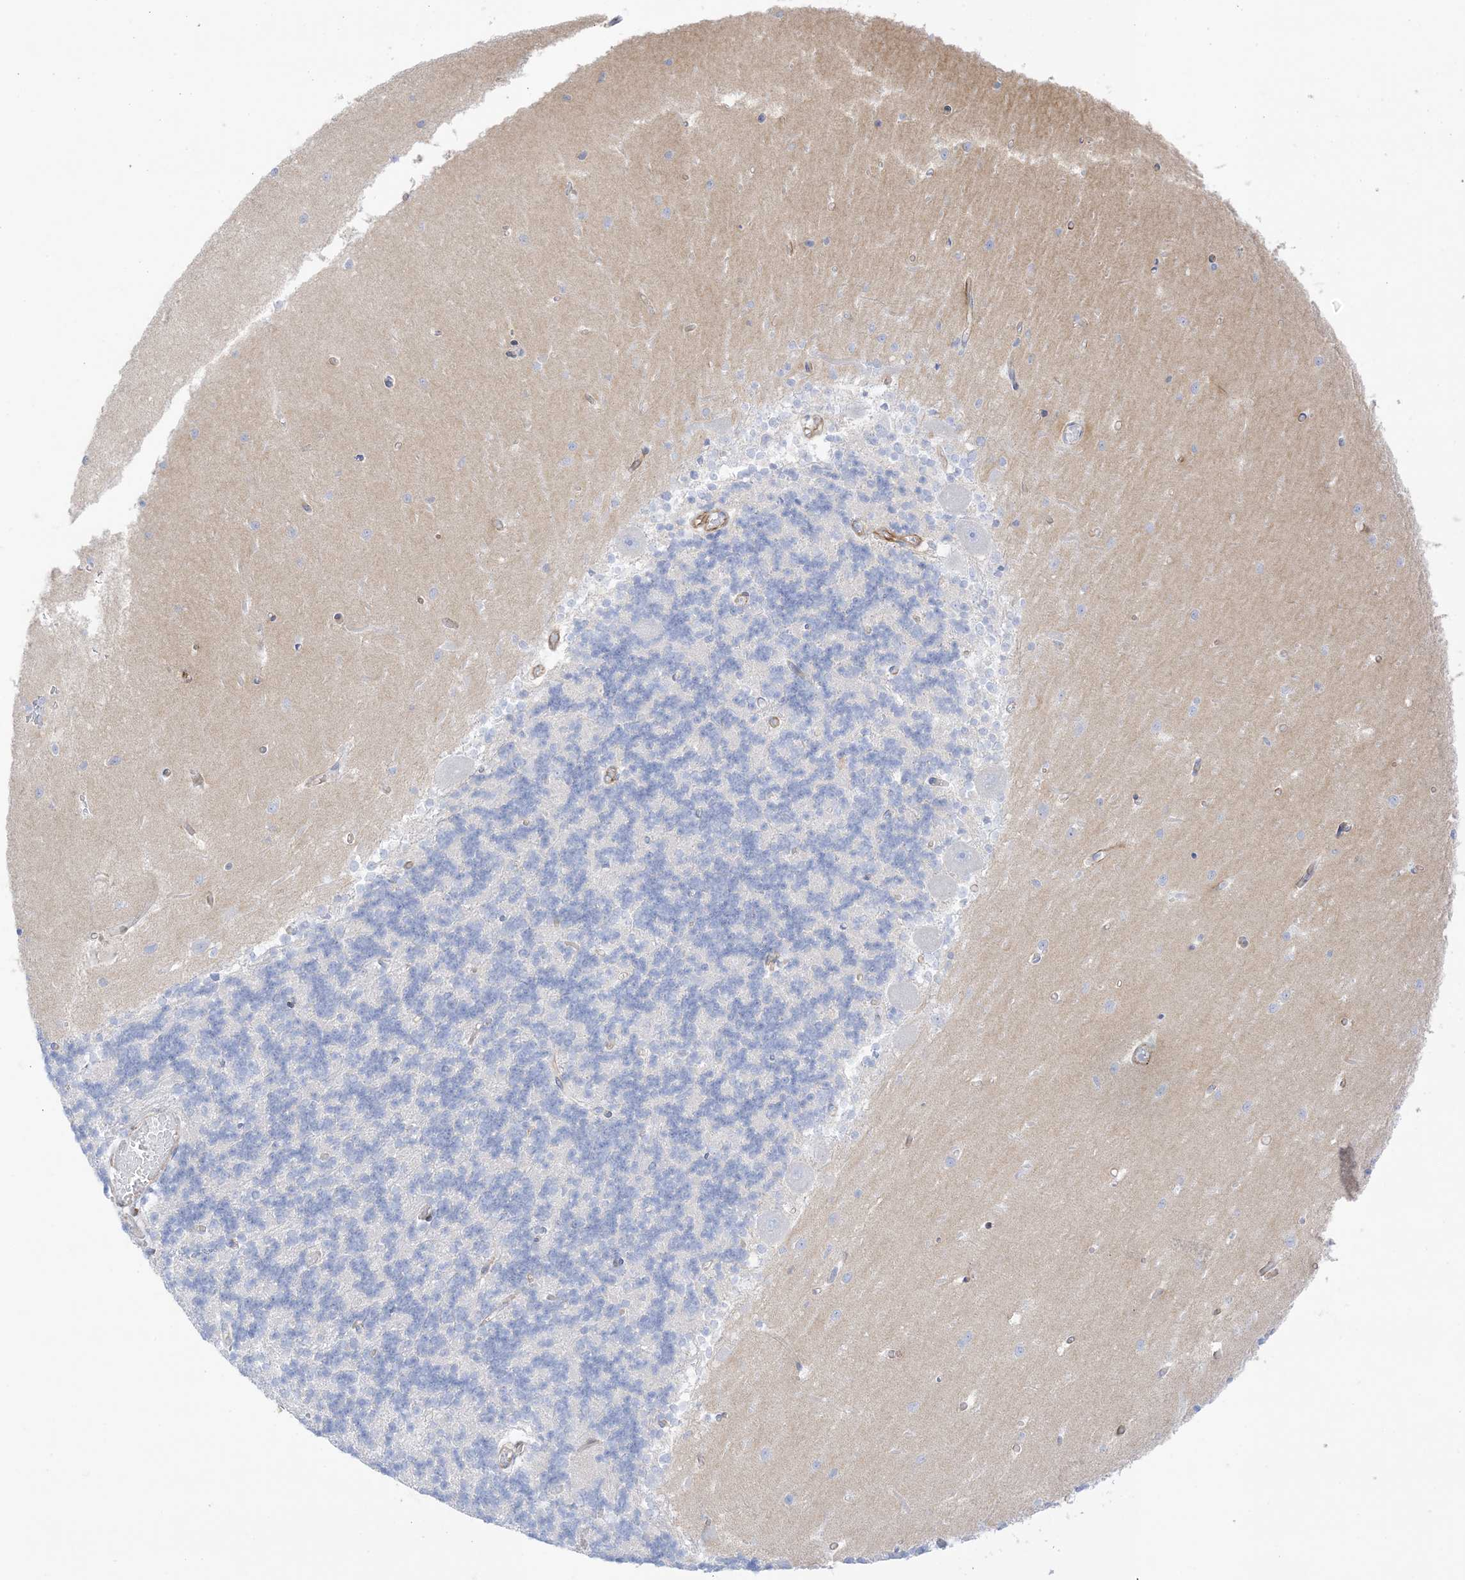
{"staining": {"intensity": "negative", "quantity": "none", "location": "none"}, "tissue": "cerebellum", "cell_type": "Cells in granular layer", "image_type": "normal", "snomed": [{"axis": "morphology", "description": "Normal tissue, NOS"}, {"axis": "topography", "description": "Cerebellum"}], "caption": "Immunohistochemistry (IHC) histopathology image of unremarkable cerebellum: human cerebellum stained with DAB shows no significant protein staining in cells in granular layer.", "gene": "PID1", "patient": {"sex": "male", "age": 37}}